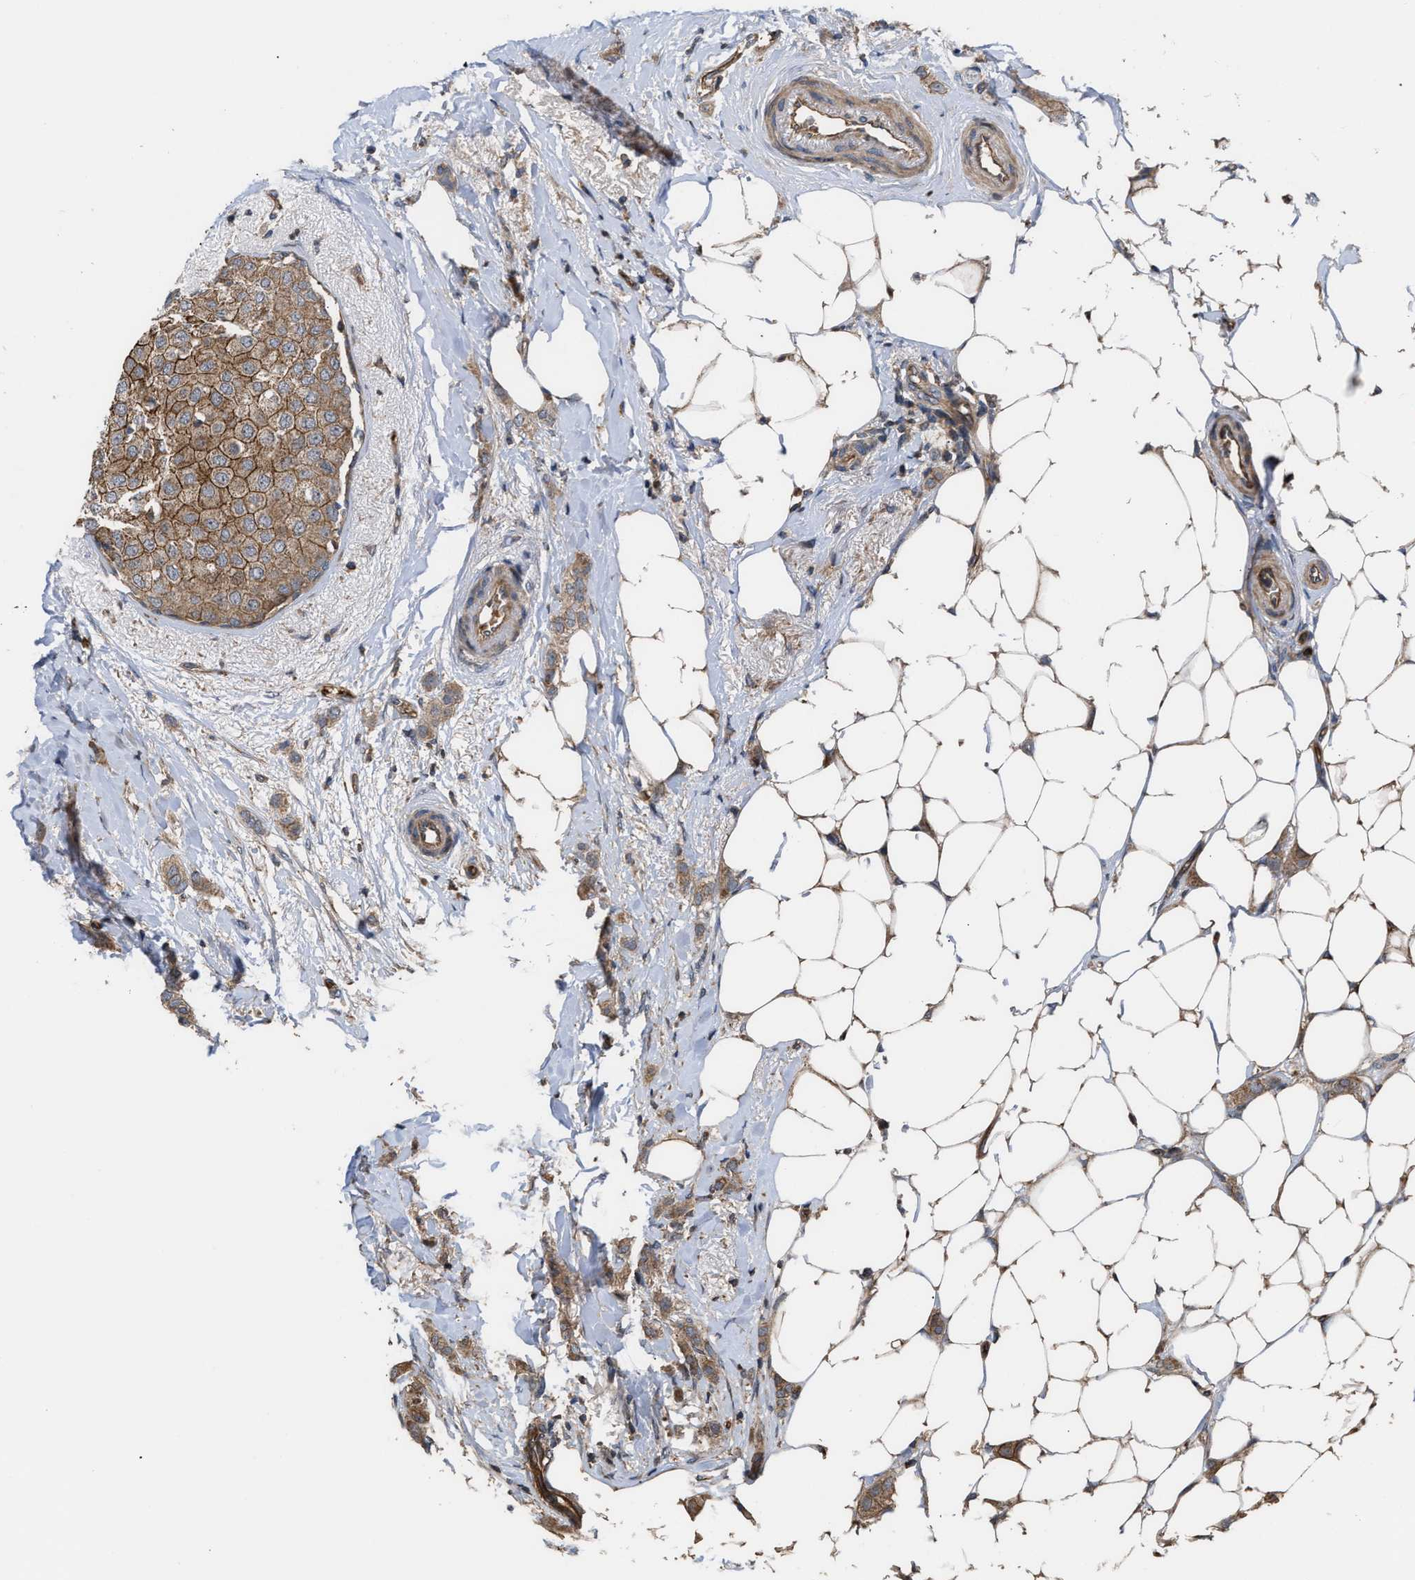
{"staining": {"intensity": "moderate", "quantity": ">75%", "location": "cytoplasmic/membranous"}, "tissue": "breast cancer", "cell_type": "Tumor cells", "image_type": "cancer", "snomed": [{"axis": "morphology", "description": "Lobular carcinoma"}, {"axis": "topography", "description": "Breast"}], "caption": "High-magnification brightfield microscopy of lobular carcinoma (breast) stained with DAB (3,3'-diaminobenzidine) (brown) and counterstained with hematoxylin (blue). tumor cells exhibit moderate cytoplasmic/membranous staining is seen in about>75% of cells.", "gene": "STAU1", "patient": {"sex": "female", "age": 55}}